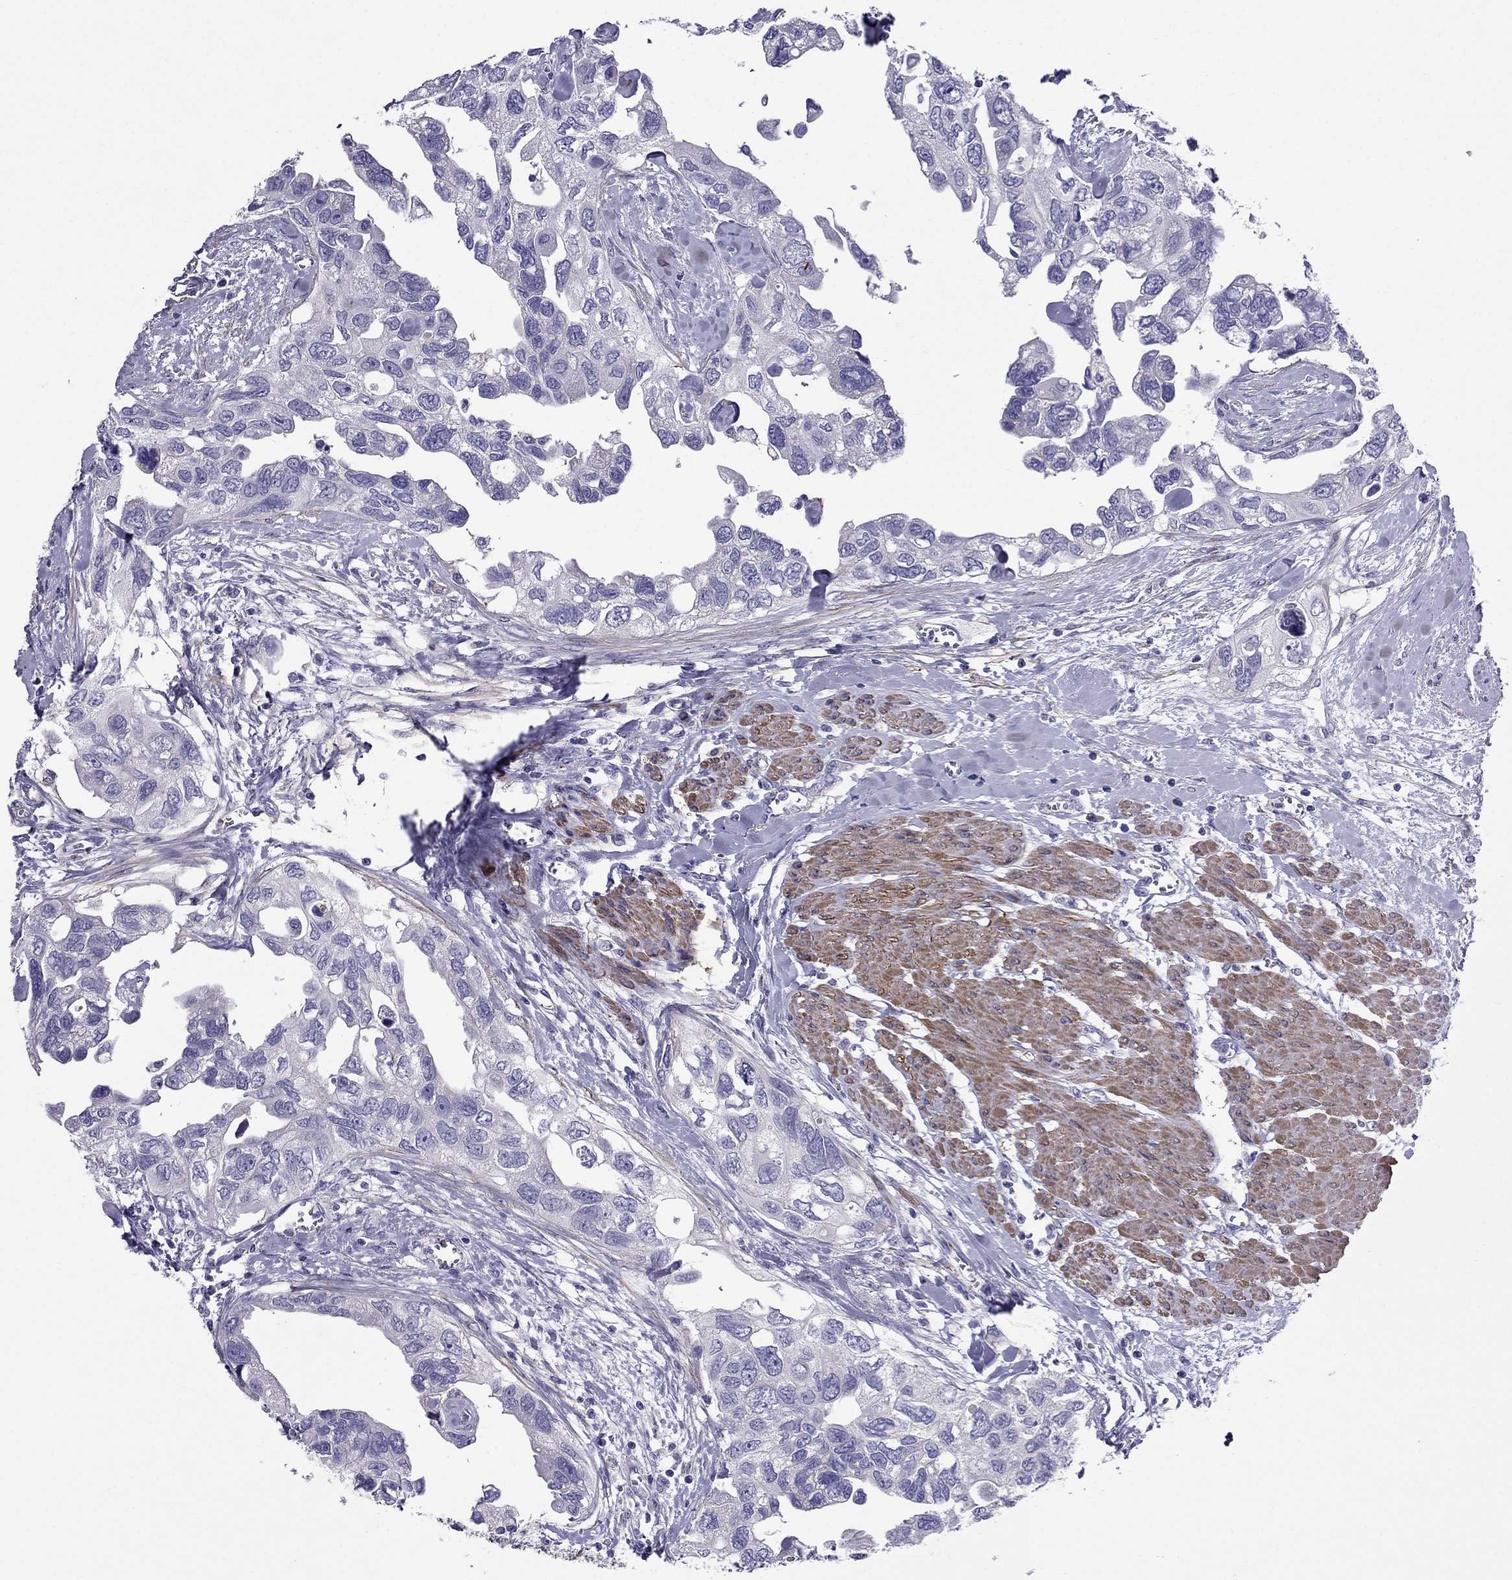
{"staining": {"intensity": "negative", "quantity": "none", "location": "none"}, "tissue": "urothelial cancer", "cell_type": "Tumor cells", "image_type": "cancer", "snomed": [{"axis": "morphology", "description": "Urothelial carcinoma, High grade"}, {"axis": "topography", "description": "Urinary bladder"}], "caption": "There is no significant expression in tumor cells of high-grade urothelial carcinoma. (DAB (3,3'-diaminobenzidine) IHC with hematoxylin counter stain).", "gene": "GPR50", "patient": {"sex": "male", "age": 59}}